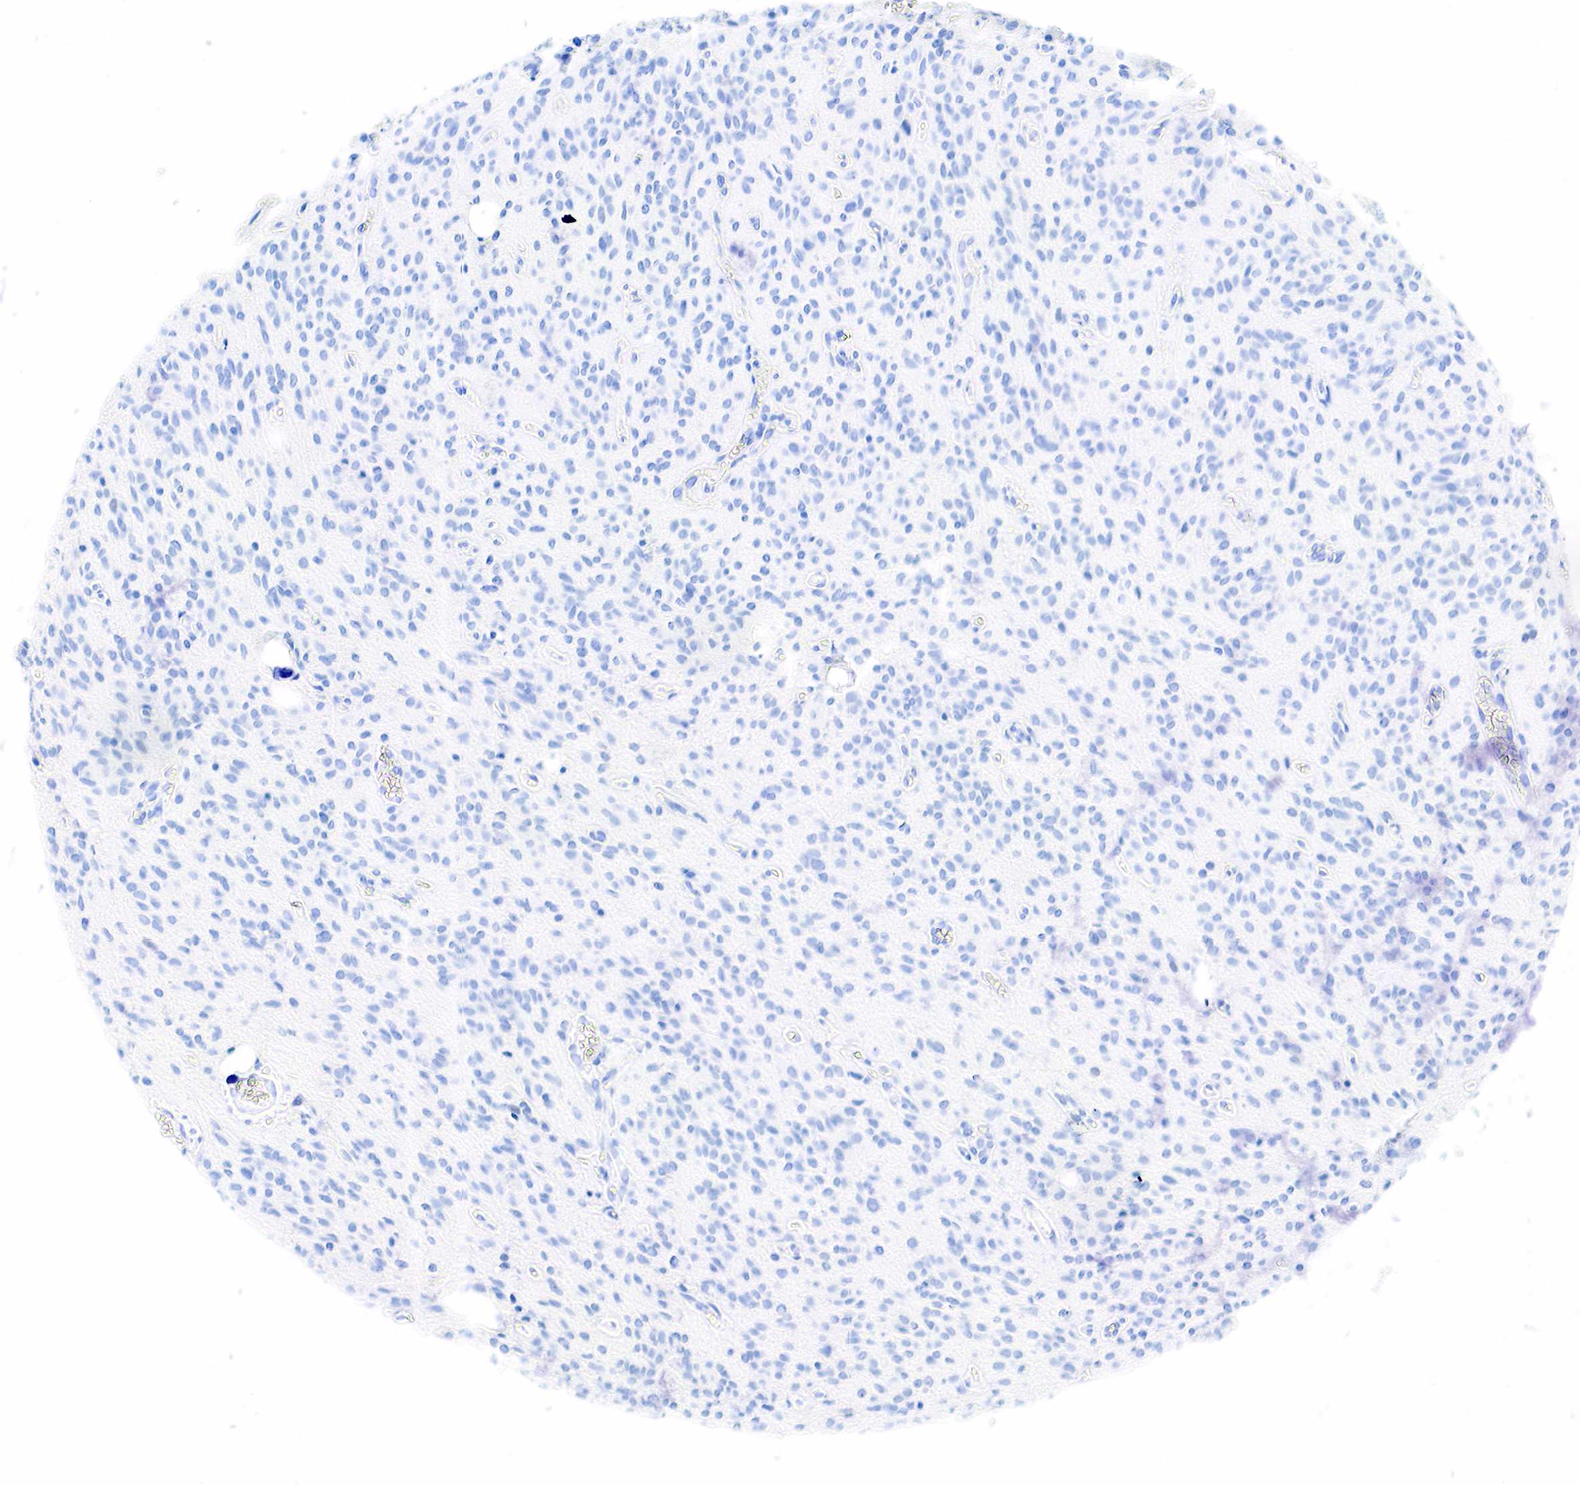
{"staining": {"intensity": "negative", "quantity": "none", "location": "none"}, "tissue": "glioma", "cell_type": "Tumor cells", "image_type": "cancer", "snomed": [{"axis": "morphology", "description": "Glioma, malignant, Low grade"}, {"axis": "topography", "description": "Brain"}], "caption": "Malignant glioma (low-grade) was stained to show a protein in brown. There is no significant positivity in tumor cells. (DAB (3,3'-diaminobenzidine) immunohistochemistry visualized using brightfield microscopy, high magnification).", "gene": "ESR1", "patient": {"sex": "female", "age": 15}}